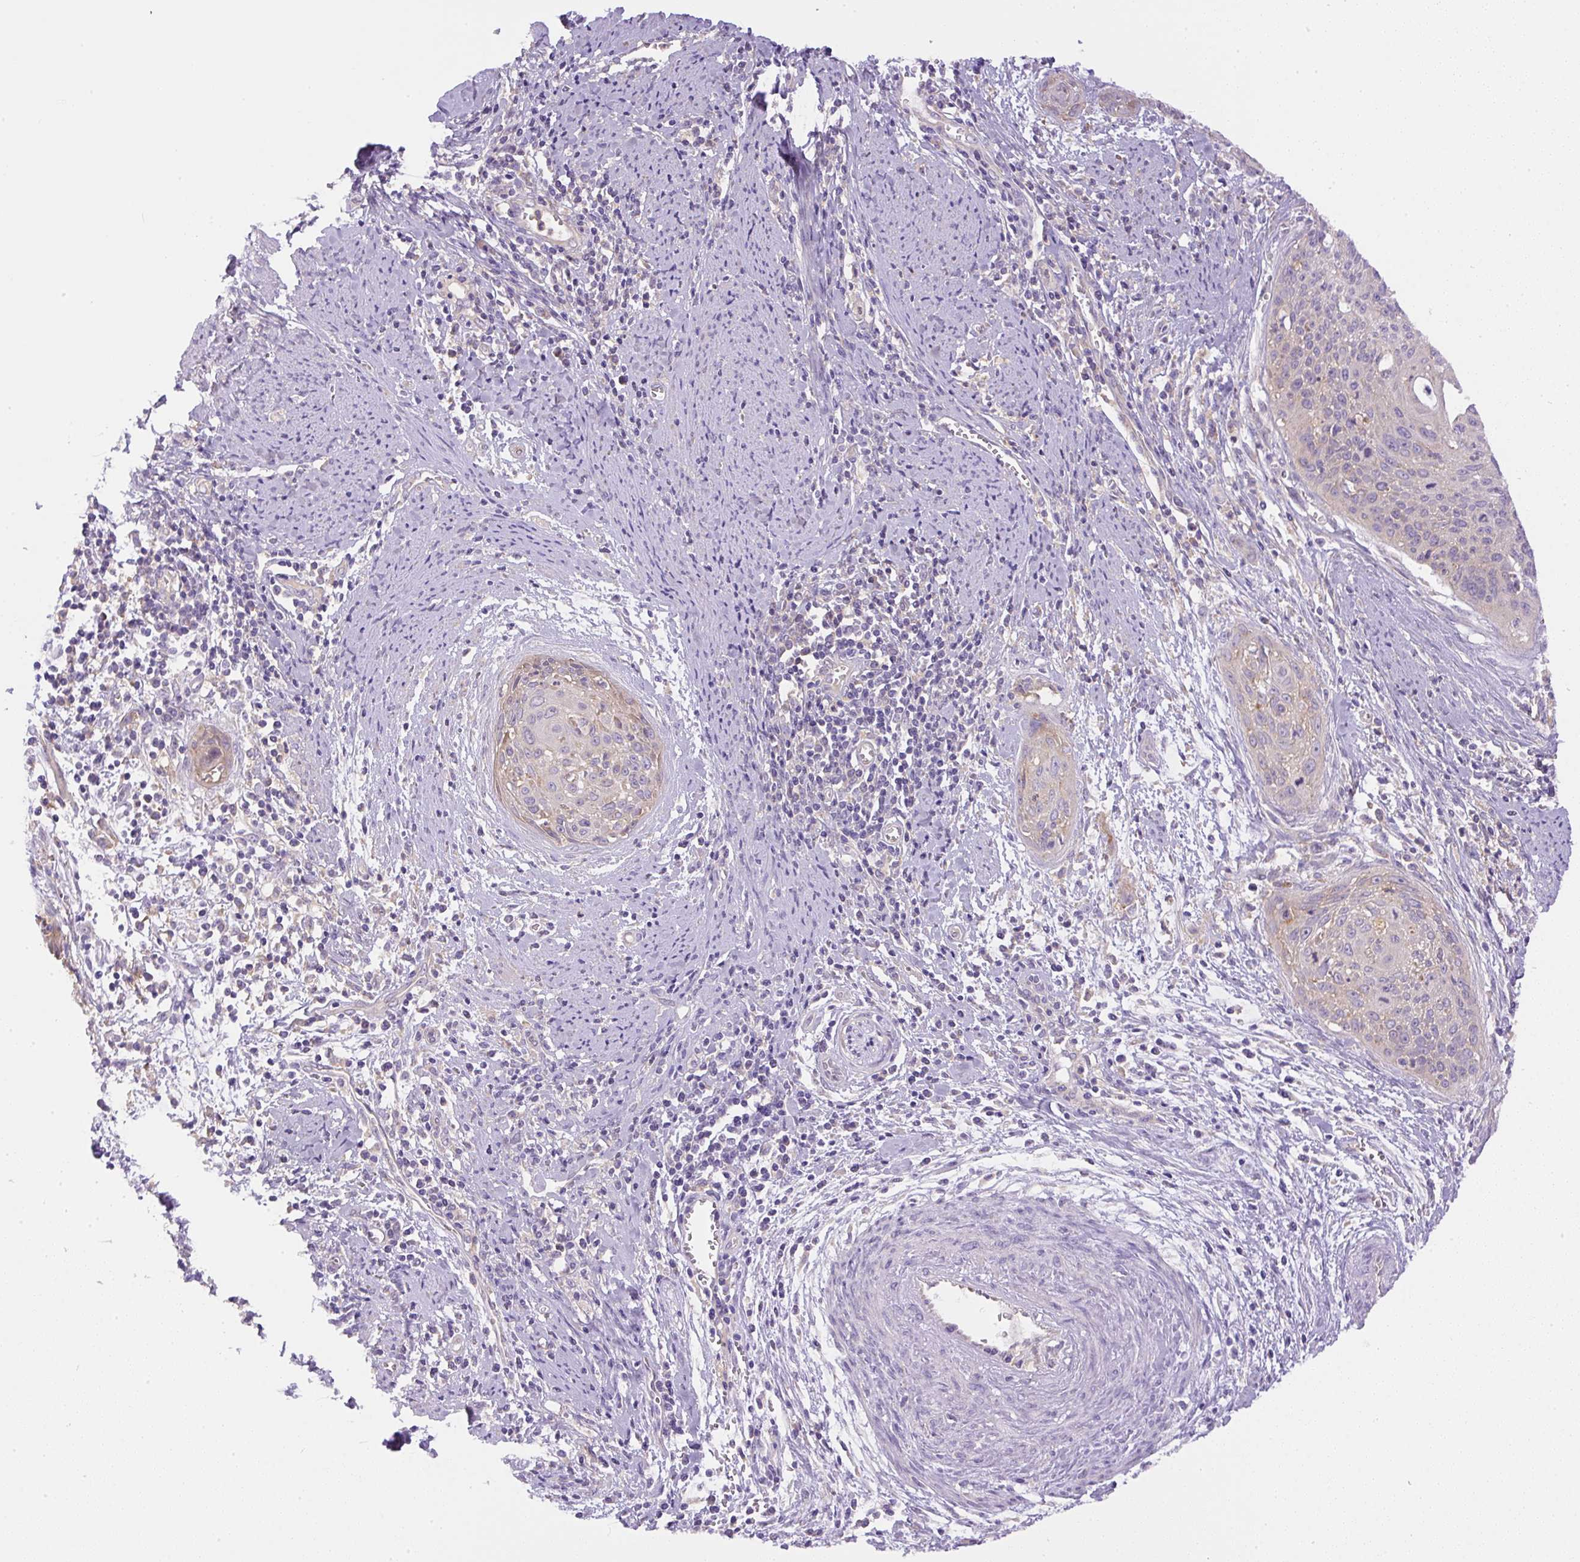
{"staining": {"intensity": "negative", "quantity": "none", "location": "none"}, "tissue": "cervical cancer", "cell_type": "Tumor cells", "image_type": "cancer", "snomed": [{"axis": "morphology", "description": "Squamous cell carcinoma, NOS"}, {"axis": "topography", "description": "Cervix"}], "caption": "The histopathology image shows no staining of tumor cells in cervical cancer.", "gene": "DAPK1", "patient": {"sex": "female", "age": 55}}